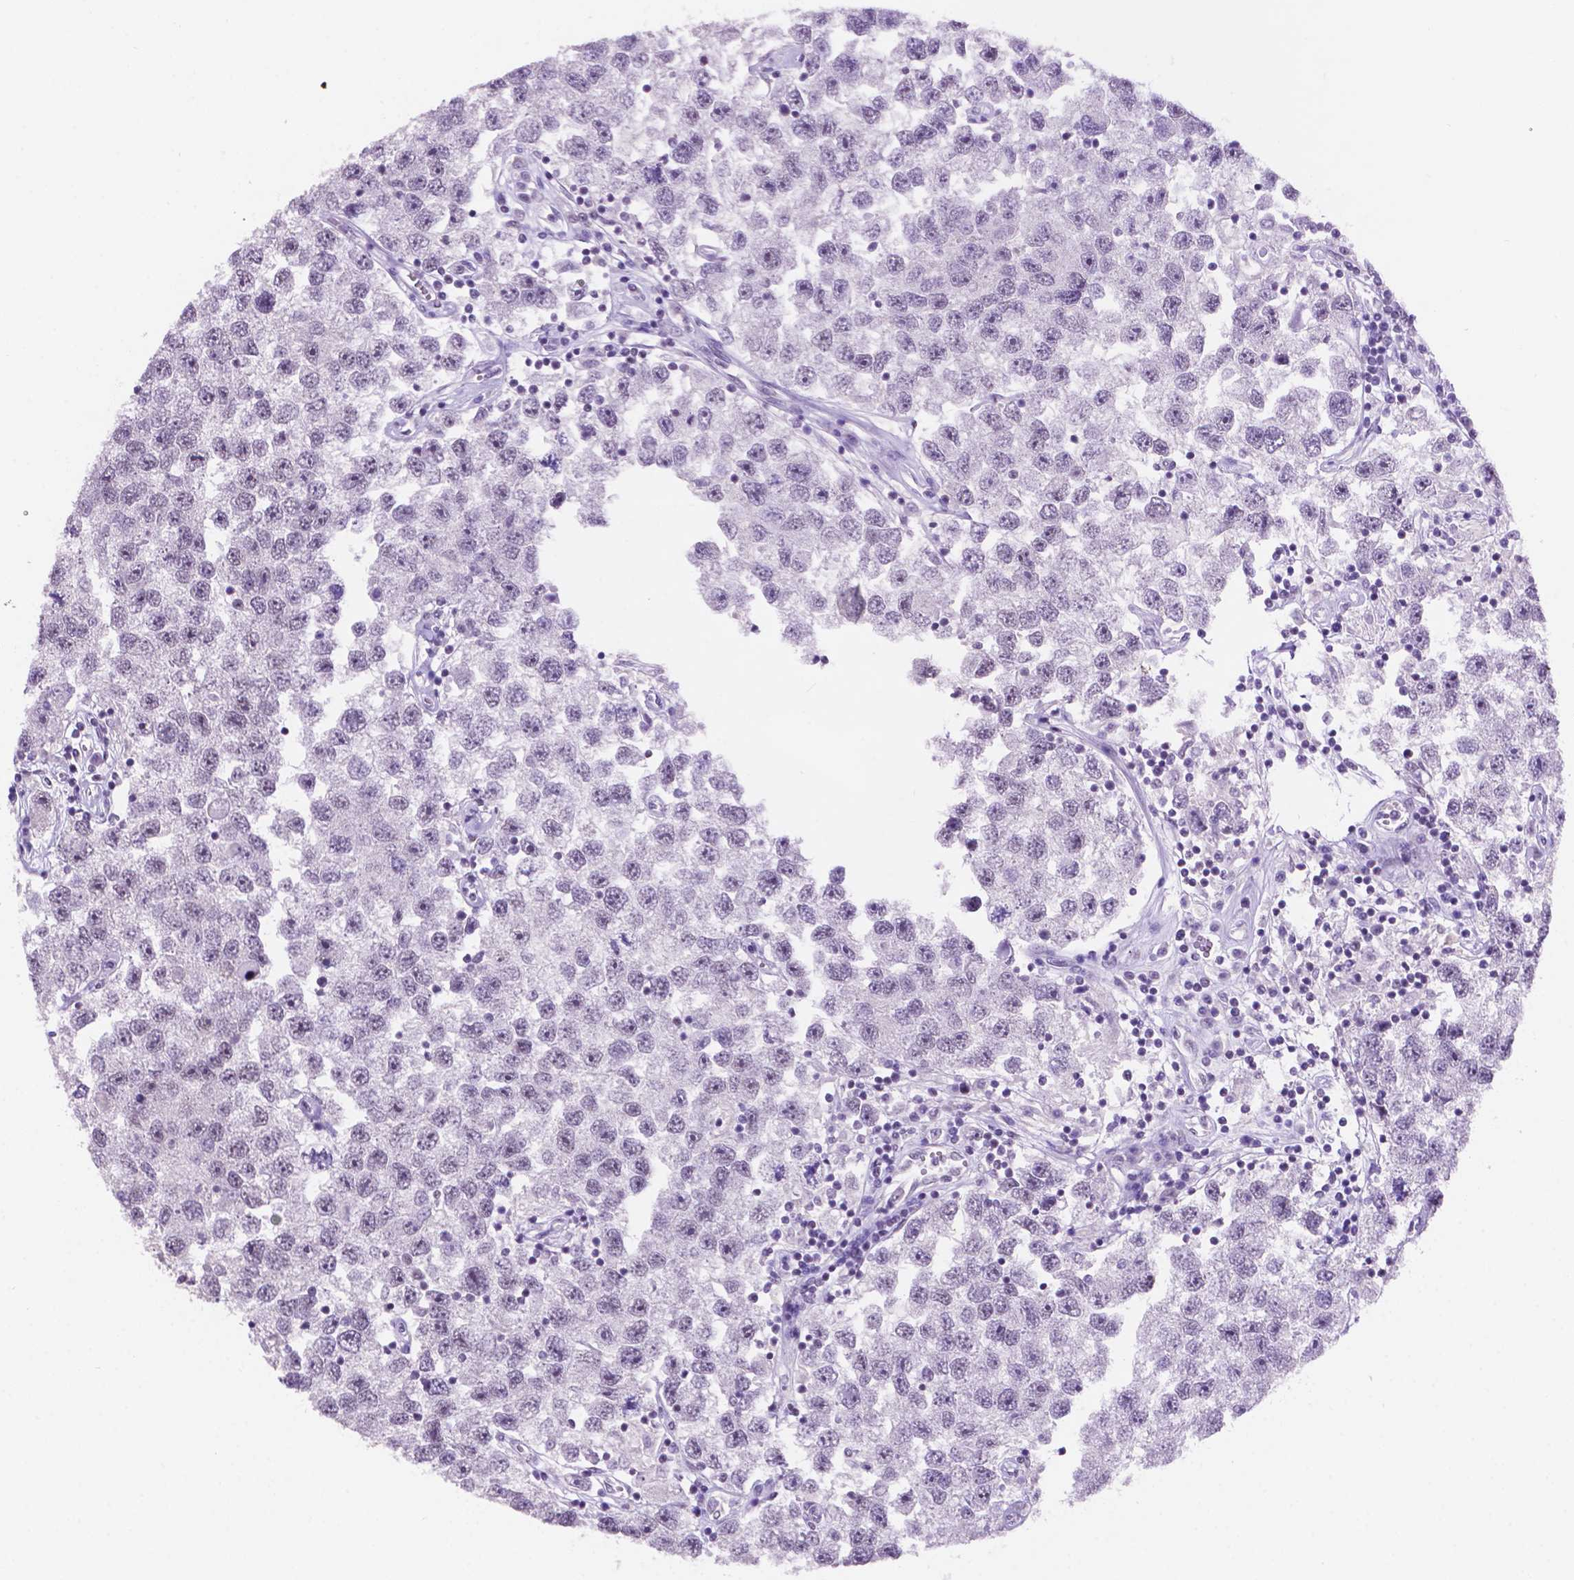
{"staining": {"intensity": "negative", "quantity": "none", "location": "none"}, "tissue": "testis cancer", "cell_type": "Tumor cells", "image_type": "cancer", "snomed": [{"axis": "morphology", "description": "Seminoma, NOS"}, {"axis": "topography", "description": "Testis"}], "caption": "A micrograph of testis cancer (seminoma) stained for a protein exhibits no brown staining in tumor cells.", "gene": "NCOR1", "patient": {"sex": "male", "age": 26}}